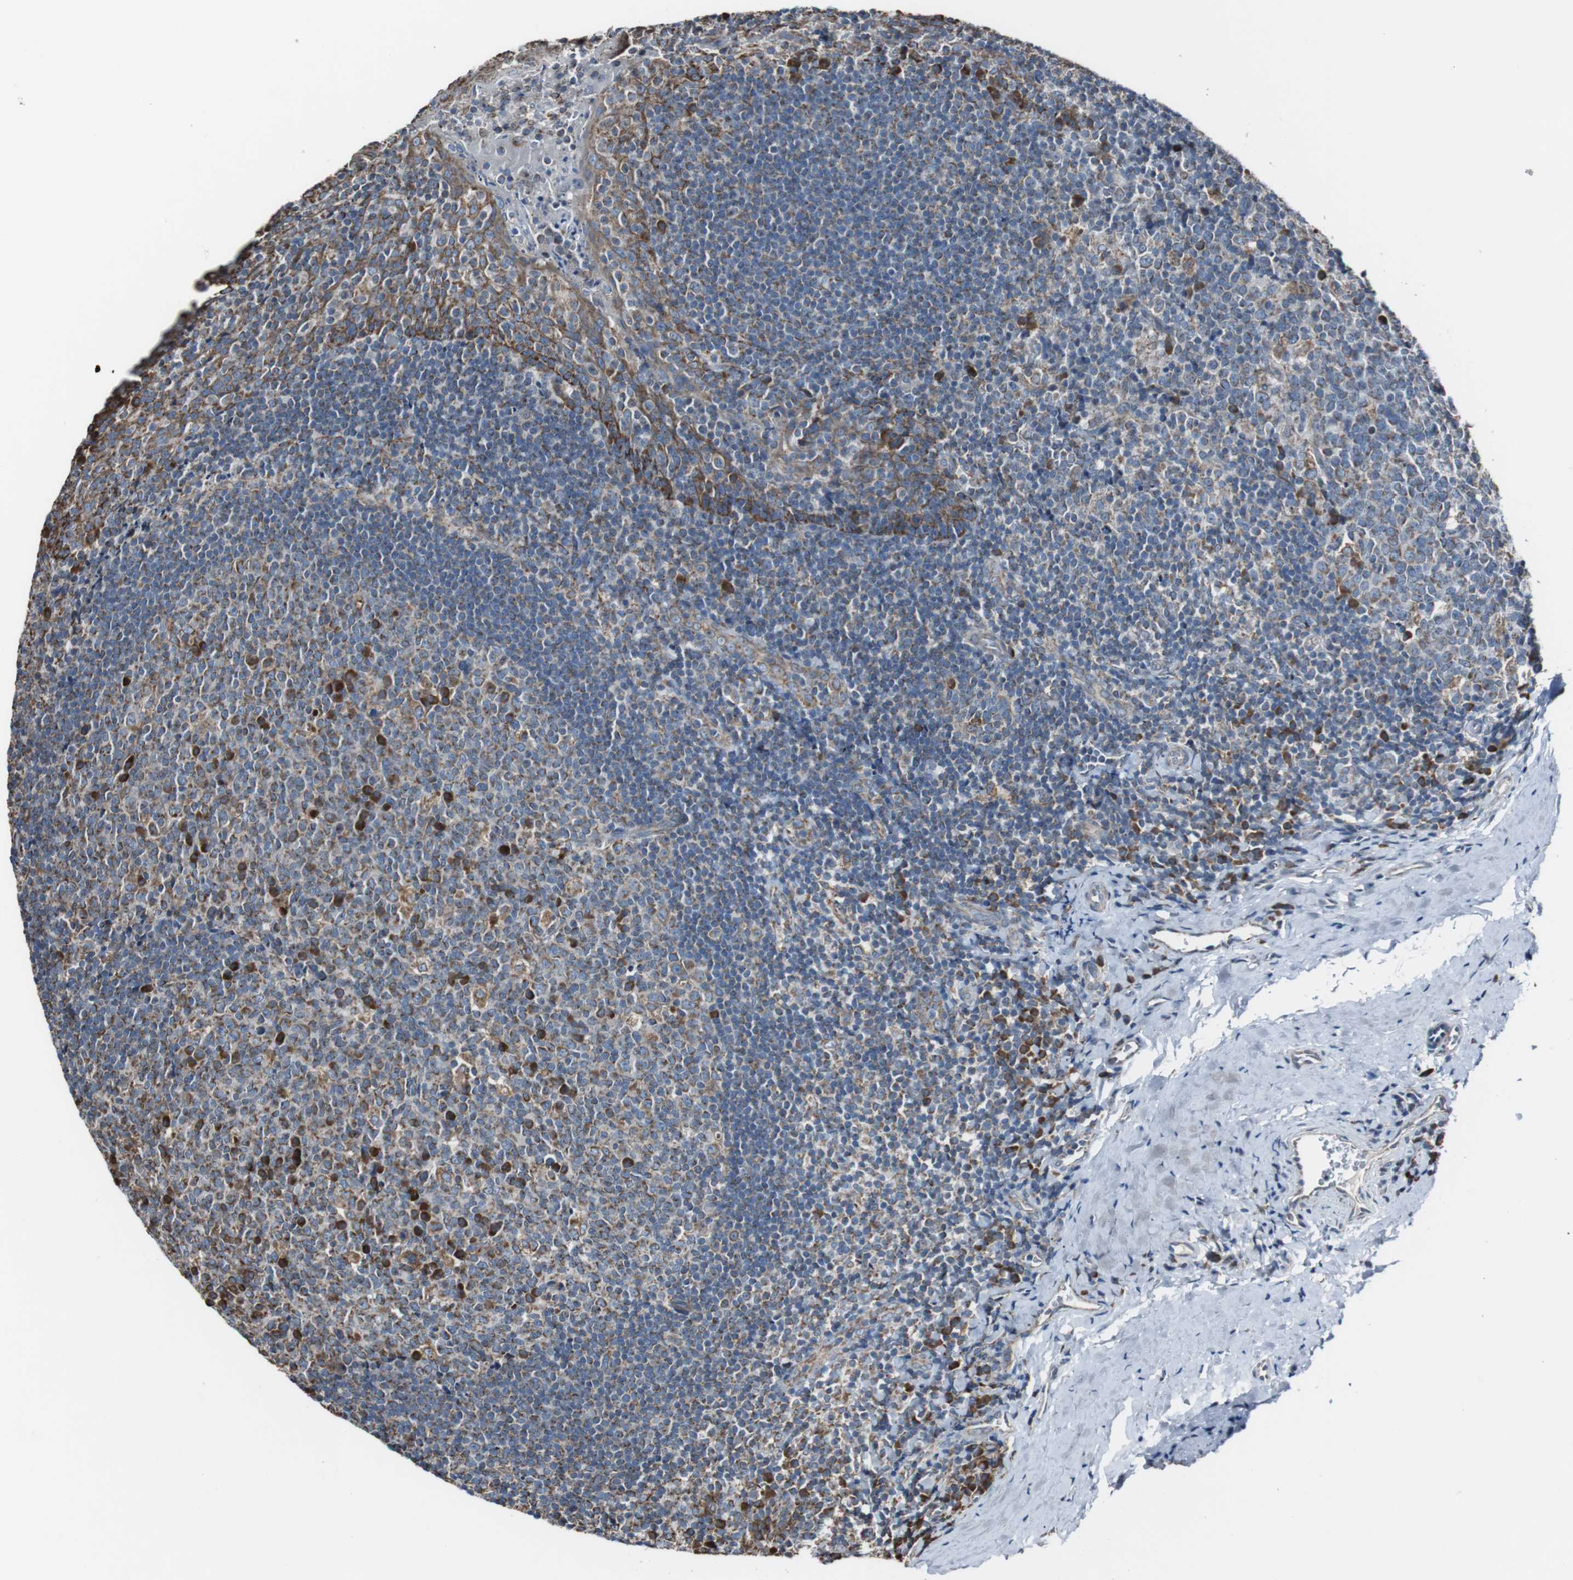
{"staining": {"intensity": "moderate", "quantity": "25%-75%", "location": "cytoplasmic/membranous"}, "tissue": "tonsil", "cell_type": "Germinal center cells", "image_type": "normal", "snomed": [{"axis": "morphology", "description": "Normal tissue, NOS"}, {"axis": "topography", "description": "Tonsil"}], "caption": "Immunohistochemical staining of benign tonsil demonstrates 25%-75% levels of moderate cytoplasmic/membranous protein expression in approximately 25%-75% of germinal center cells. The staining is performed using DAB (3,3'-diaminobenzidine) brown chromogen to label protein expression. The nuclei are counter-stained blue using hematoxylin.", "gene": "CISD2", "patient": {"sex": "male", "age": 17}}